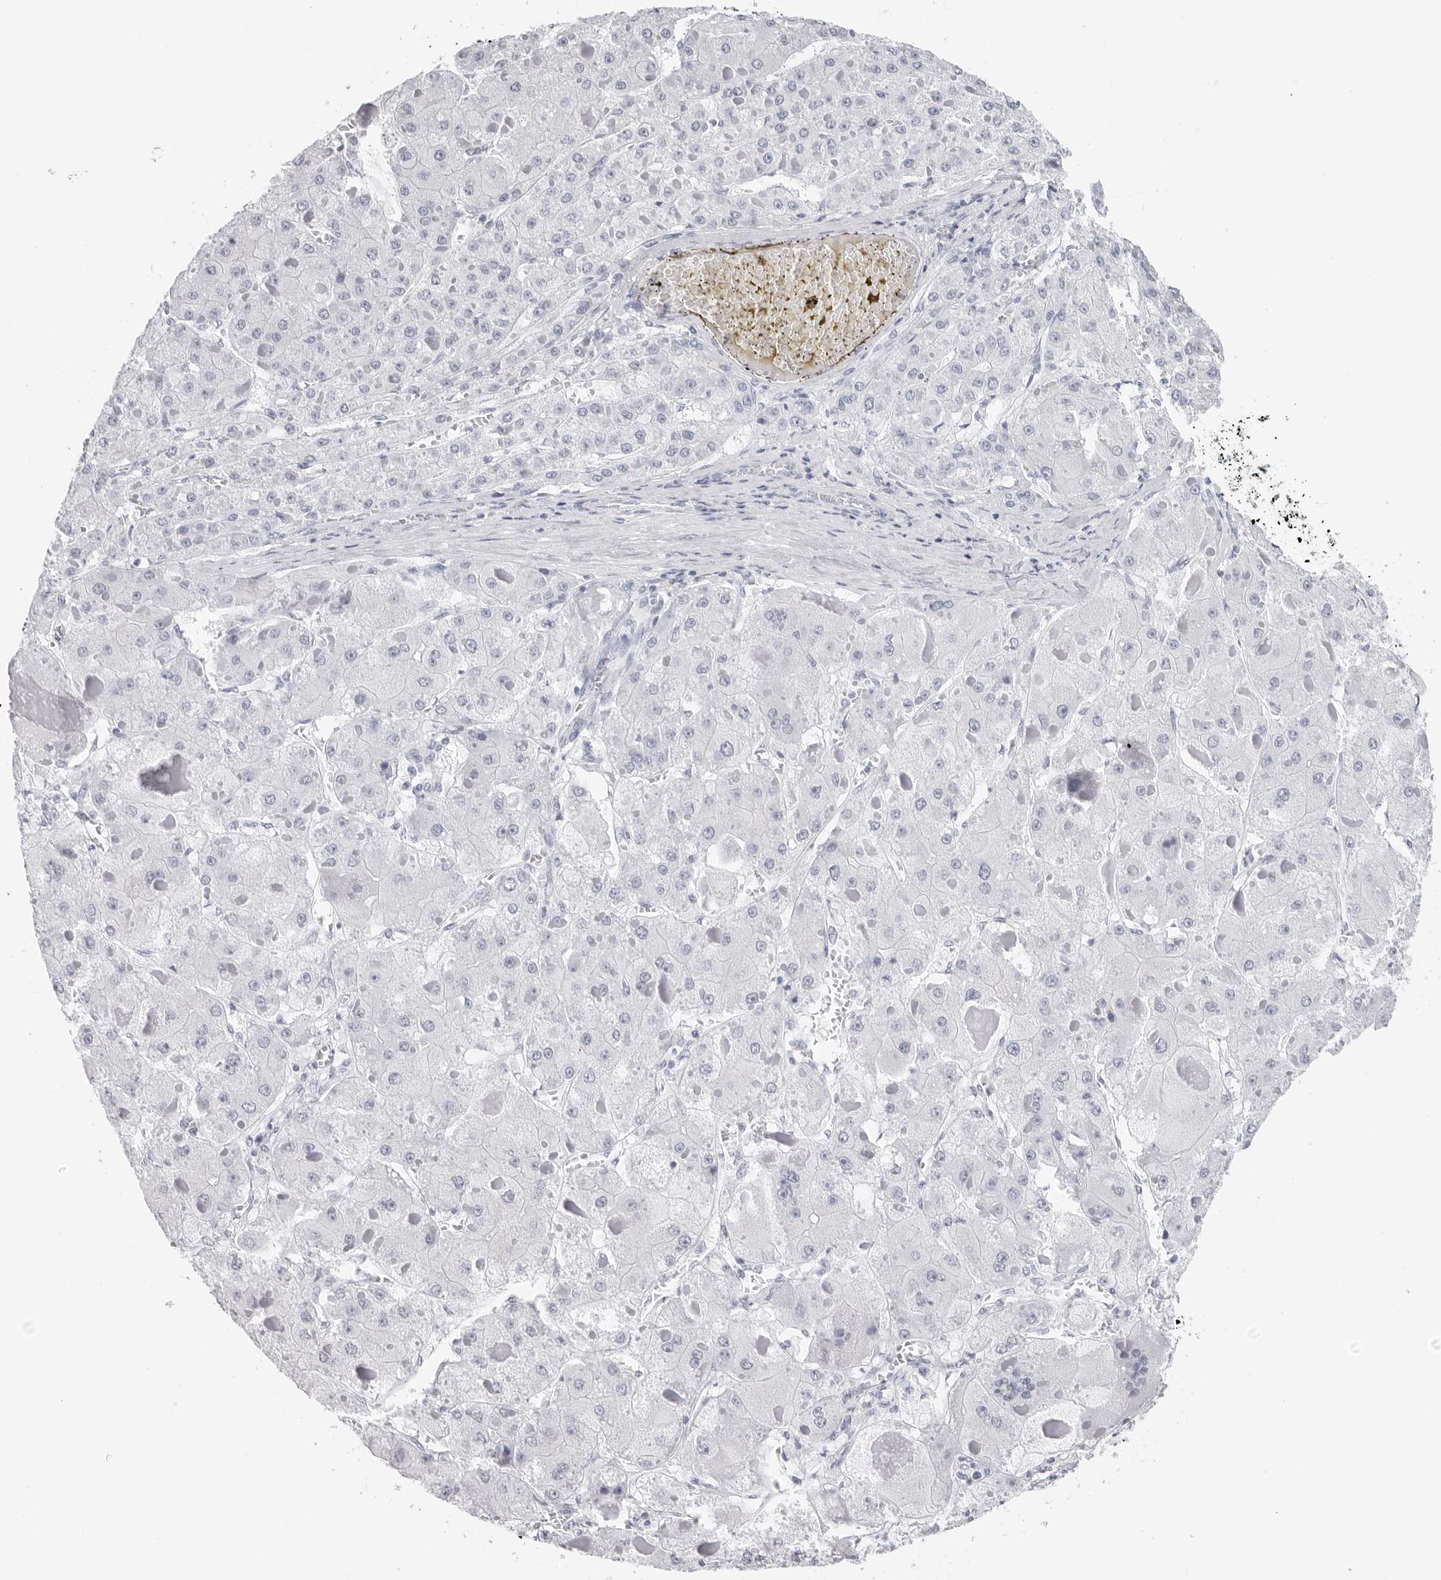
{"staining": {"intensity": "negative", "quantity": "none", "location": "none"}, "tissue": "liver cancer", "cell_type": "Tumor cells", "image_type": "cancer", "snomed": [{"axis": "morphology", "description": "Carcinoma, Hepatocellular, NOS"}, {"axis": "topography", "description": "Liver"}], "caption": "The IHC image has no significant expression in tumor cells of hepatocellular carcinoma (liver) tissue.", "gene": "CST2", "patient": {"sex": "female", "age": 73}}